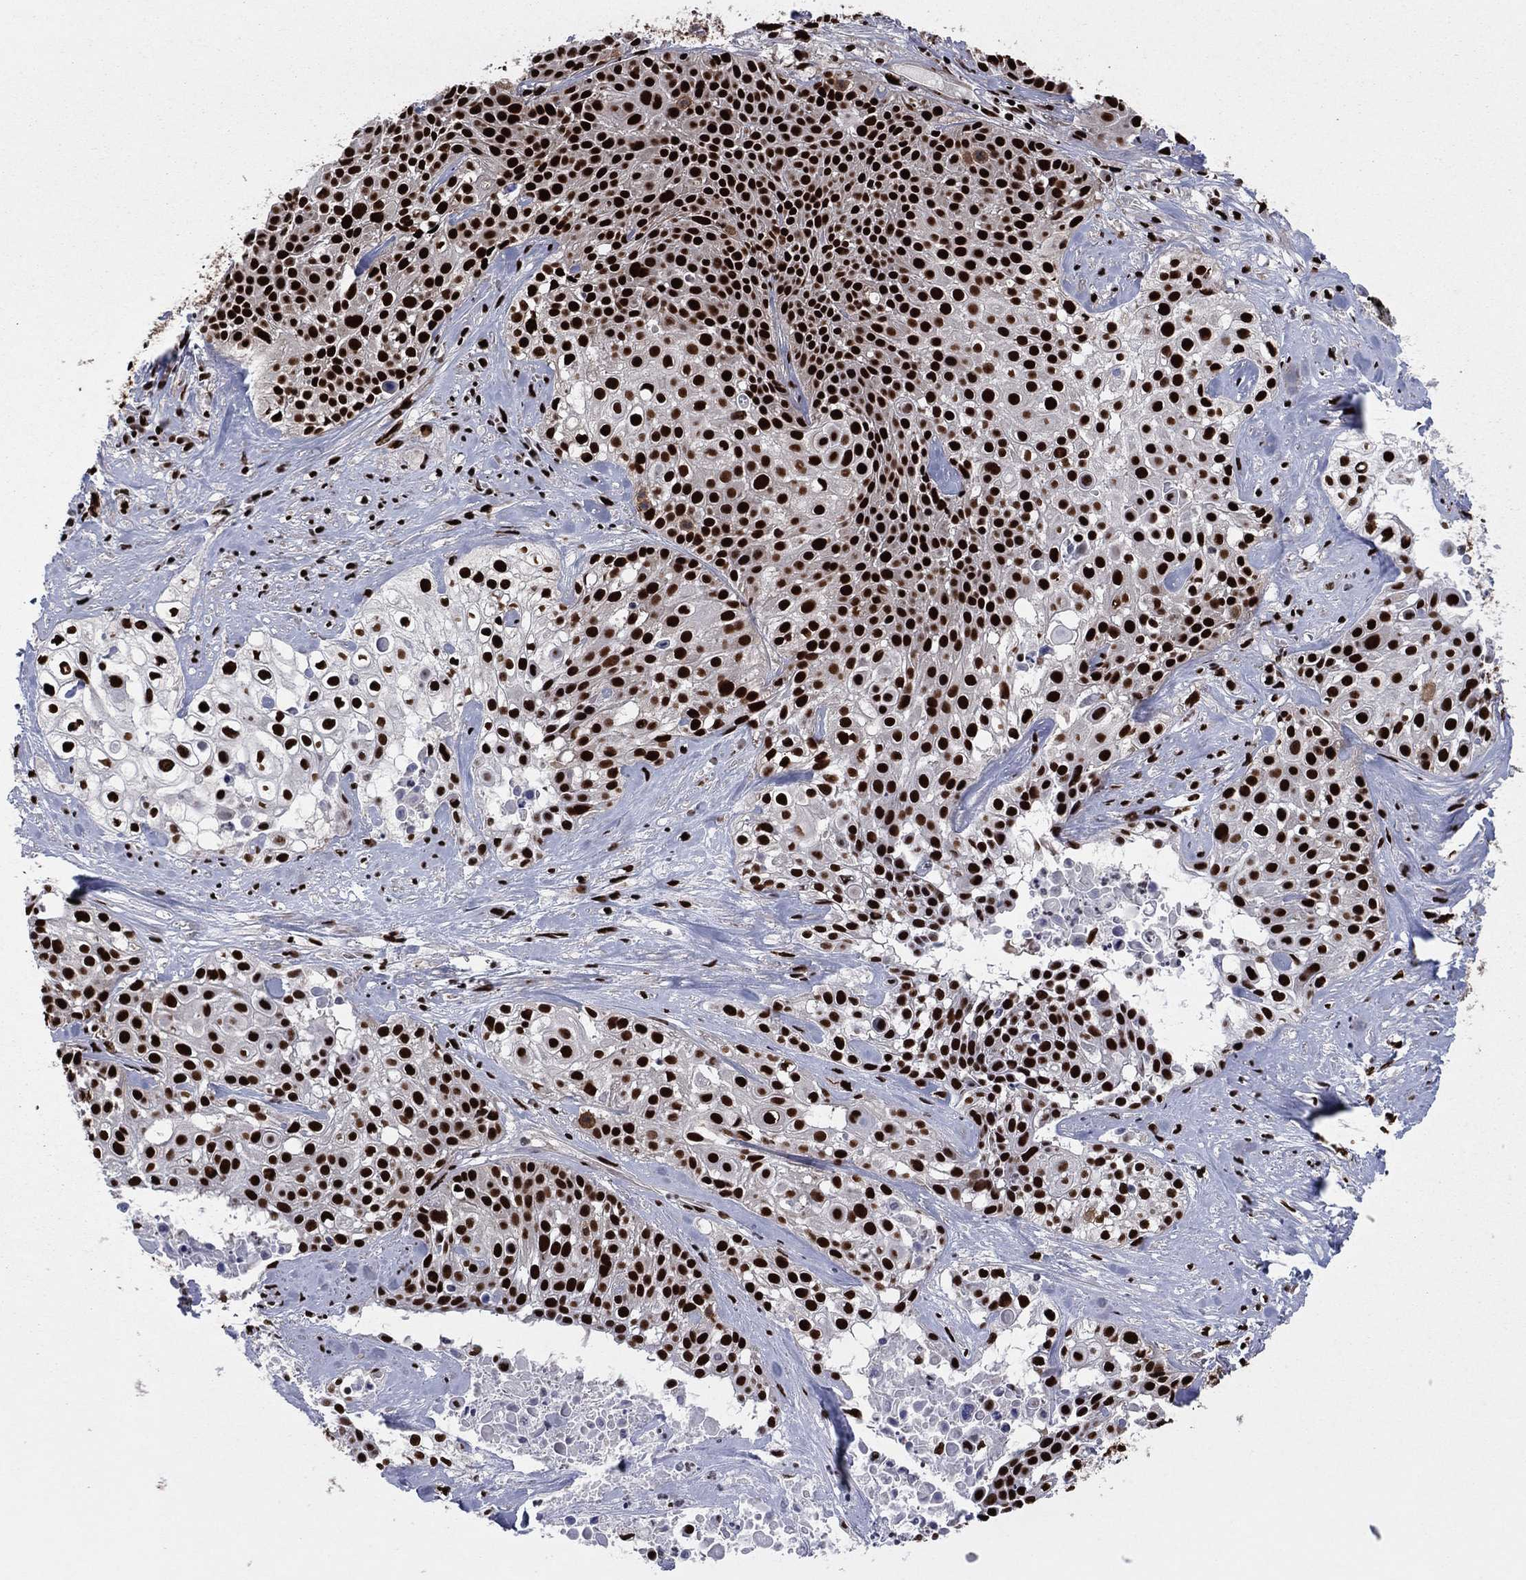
{"staining": {"intensity": "strong", "quantity": ">75%", "location": "nuclear"}, "tissue": "cervical cancer", "cell_type": "Tumor cells", "image_type": "cancer", "snomed": [{"axis": "morphology", "description": "Squamous cell carcinoma, NOS"}, {"axis": "topography", "description": "Cervix"}], "caption": "A high amount of strong nuclear staining is identified in about >75% of tumor cells in cervical cancer (squamous cell carcinoma) tissue. The staining was performed using DAB, with brown indicating positive protein expression. Nuclei are stained blue with hematoxylin.", "gene": "TP53BP1", "patient": {"sex": "female", "age": 39}}